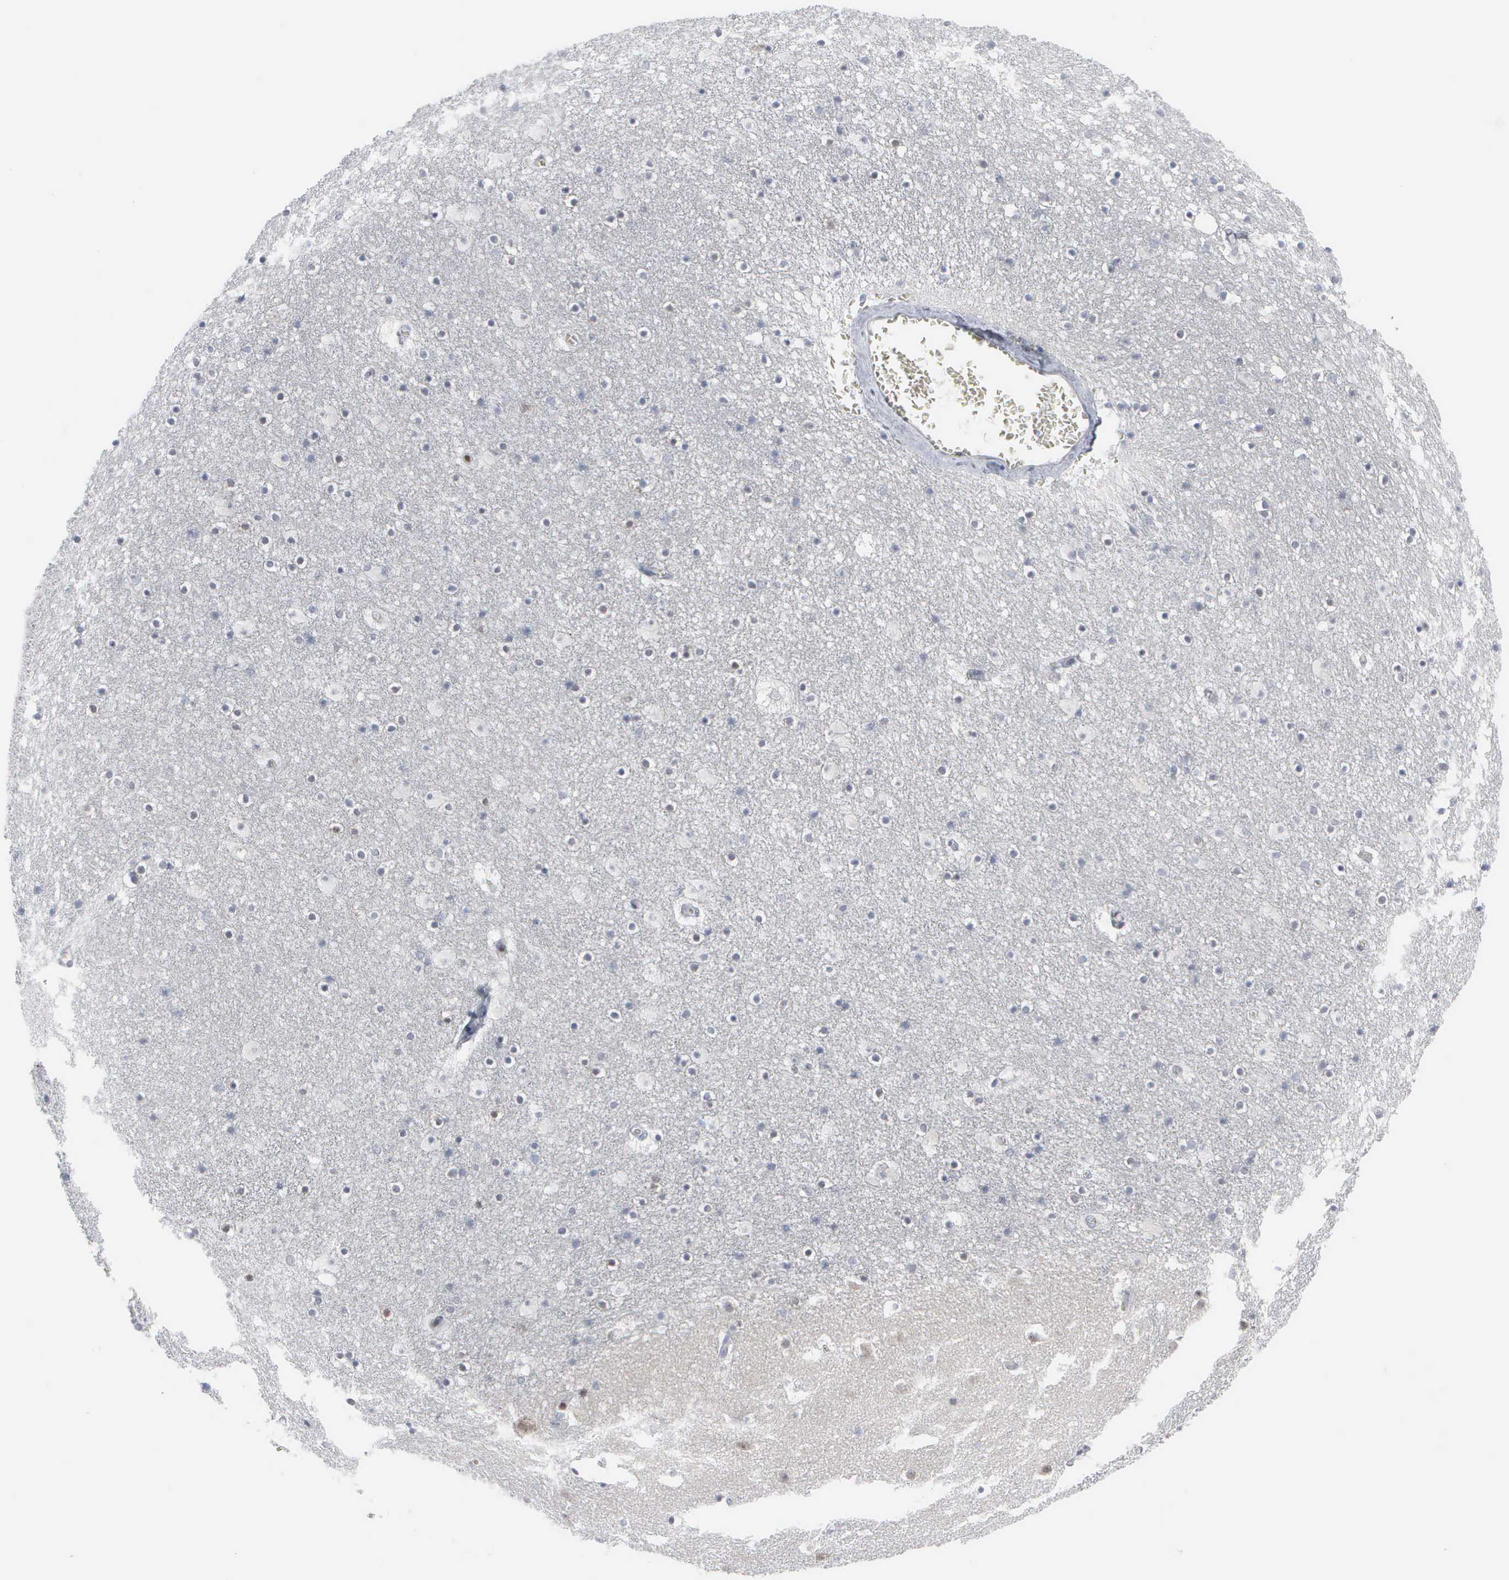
{"staining": {"intensity": "negative", "quantity": "none", "location": "none"}, "tissue": "caudate", "cell_type": "Glial cells", "image_type": "normal", "snomed": [{"axis": "morphology", "description": "Normal tissue, NOS"}, {"axis": "topography", "description": "Lateral ventricle wall"}], "caption": "IHC of benign caudate reveals no staining in glial cells.", "gene": "CCND3", "patient": {"sex": "male", "age": 45}}